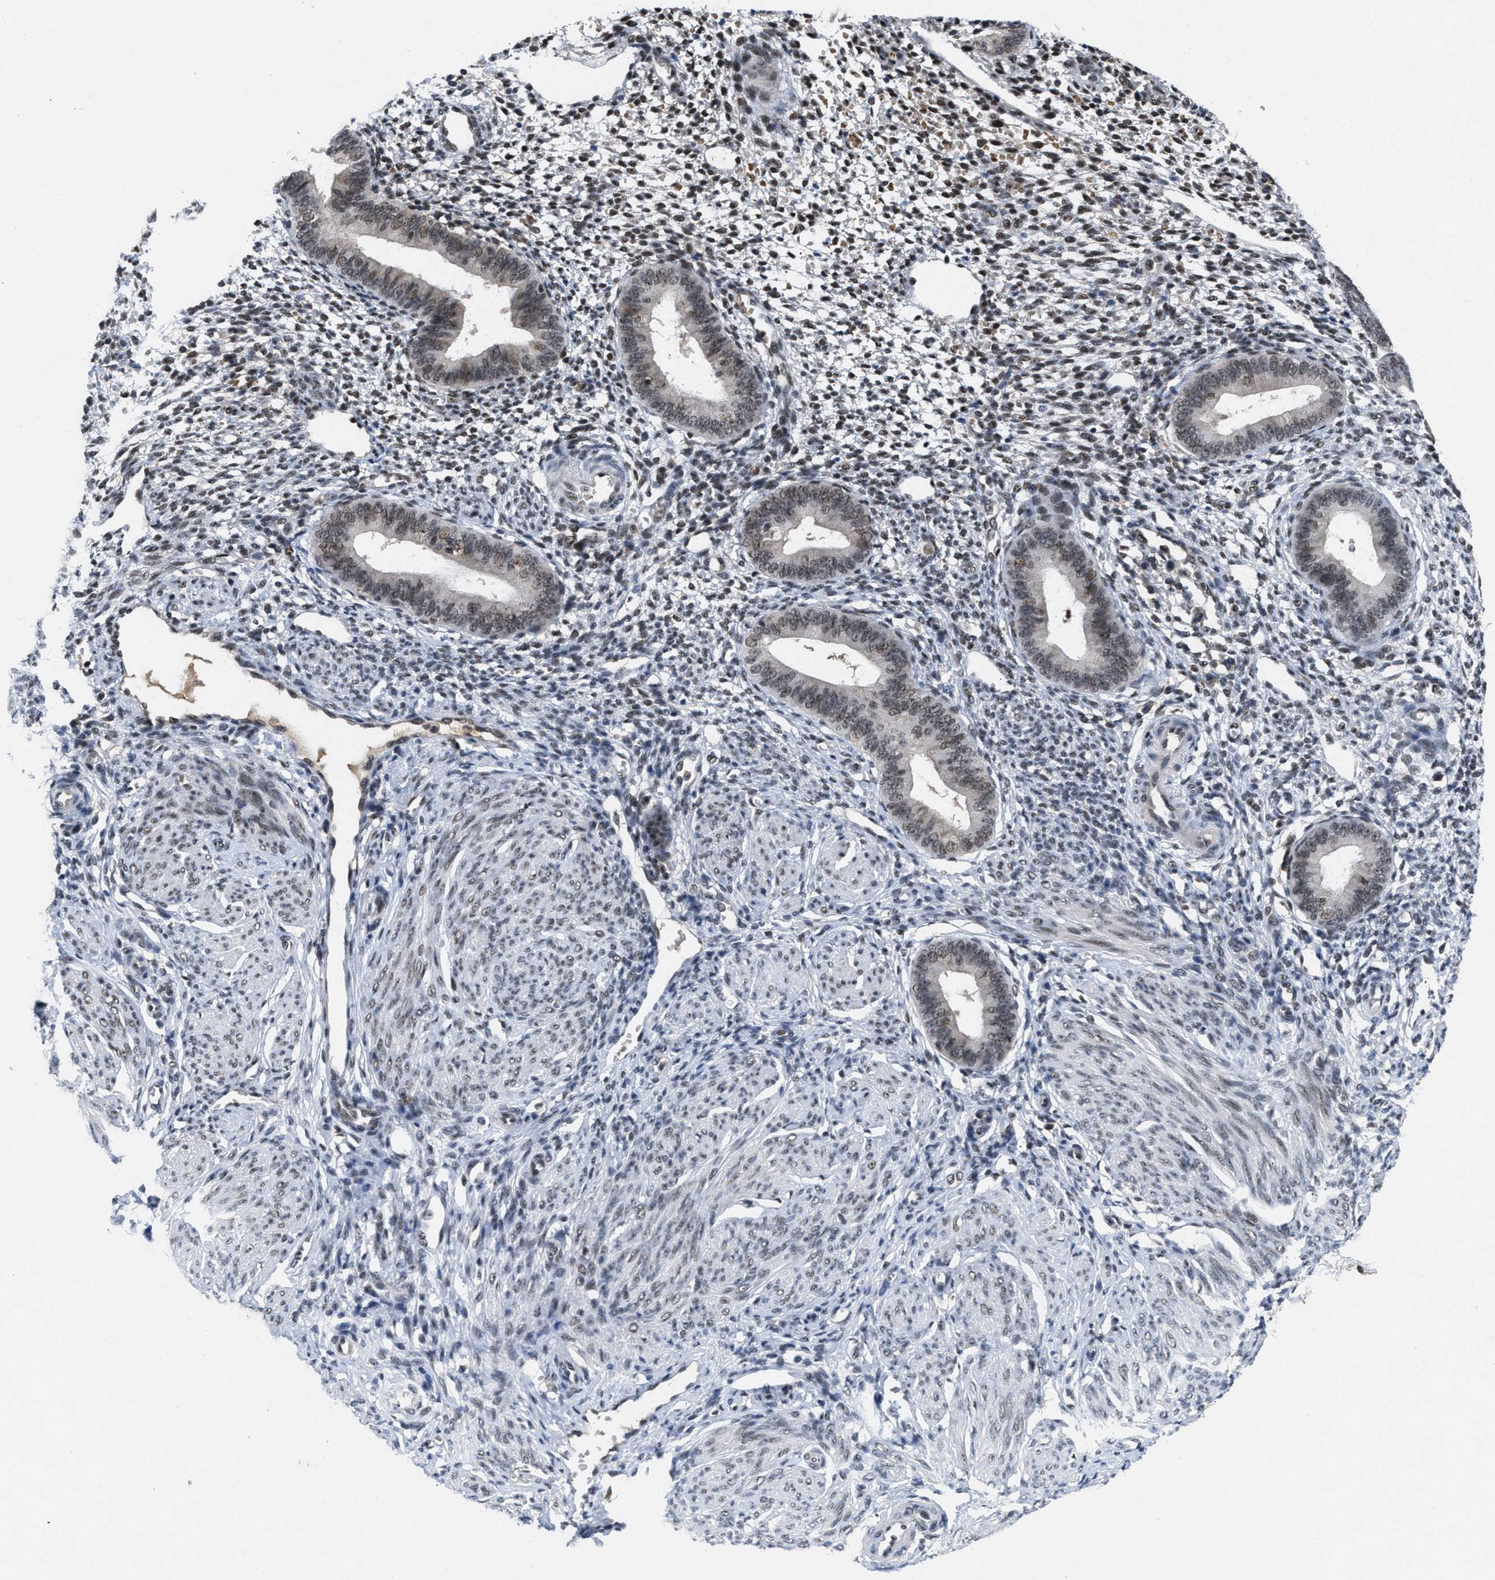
{"staining": {"intensity": "moderate", "quantity": "25%-75%", "location": "nuclear"}, "tissue": "endometrium", "cell_type": "Cells in endometrial stroma", "image_type": "normal", "snomed": [{"axis": "morphology", "description": "Normal tissue, NOS"}, {"axis": "topography", "description": "Endometrium"}], "caption": "Cells in endometrial stroma display moderate nuclear positivity in approximately 25%-75% of cells in unremarkable endometrium. The staining was performed using DAB (3,3'-diaminobenzidine), with brown indicating positive protein expression. Nuclei are stained blue with hematoxylin.", "gene": "ZNF346", "patient": {"sex": "female", "age": 46}}